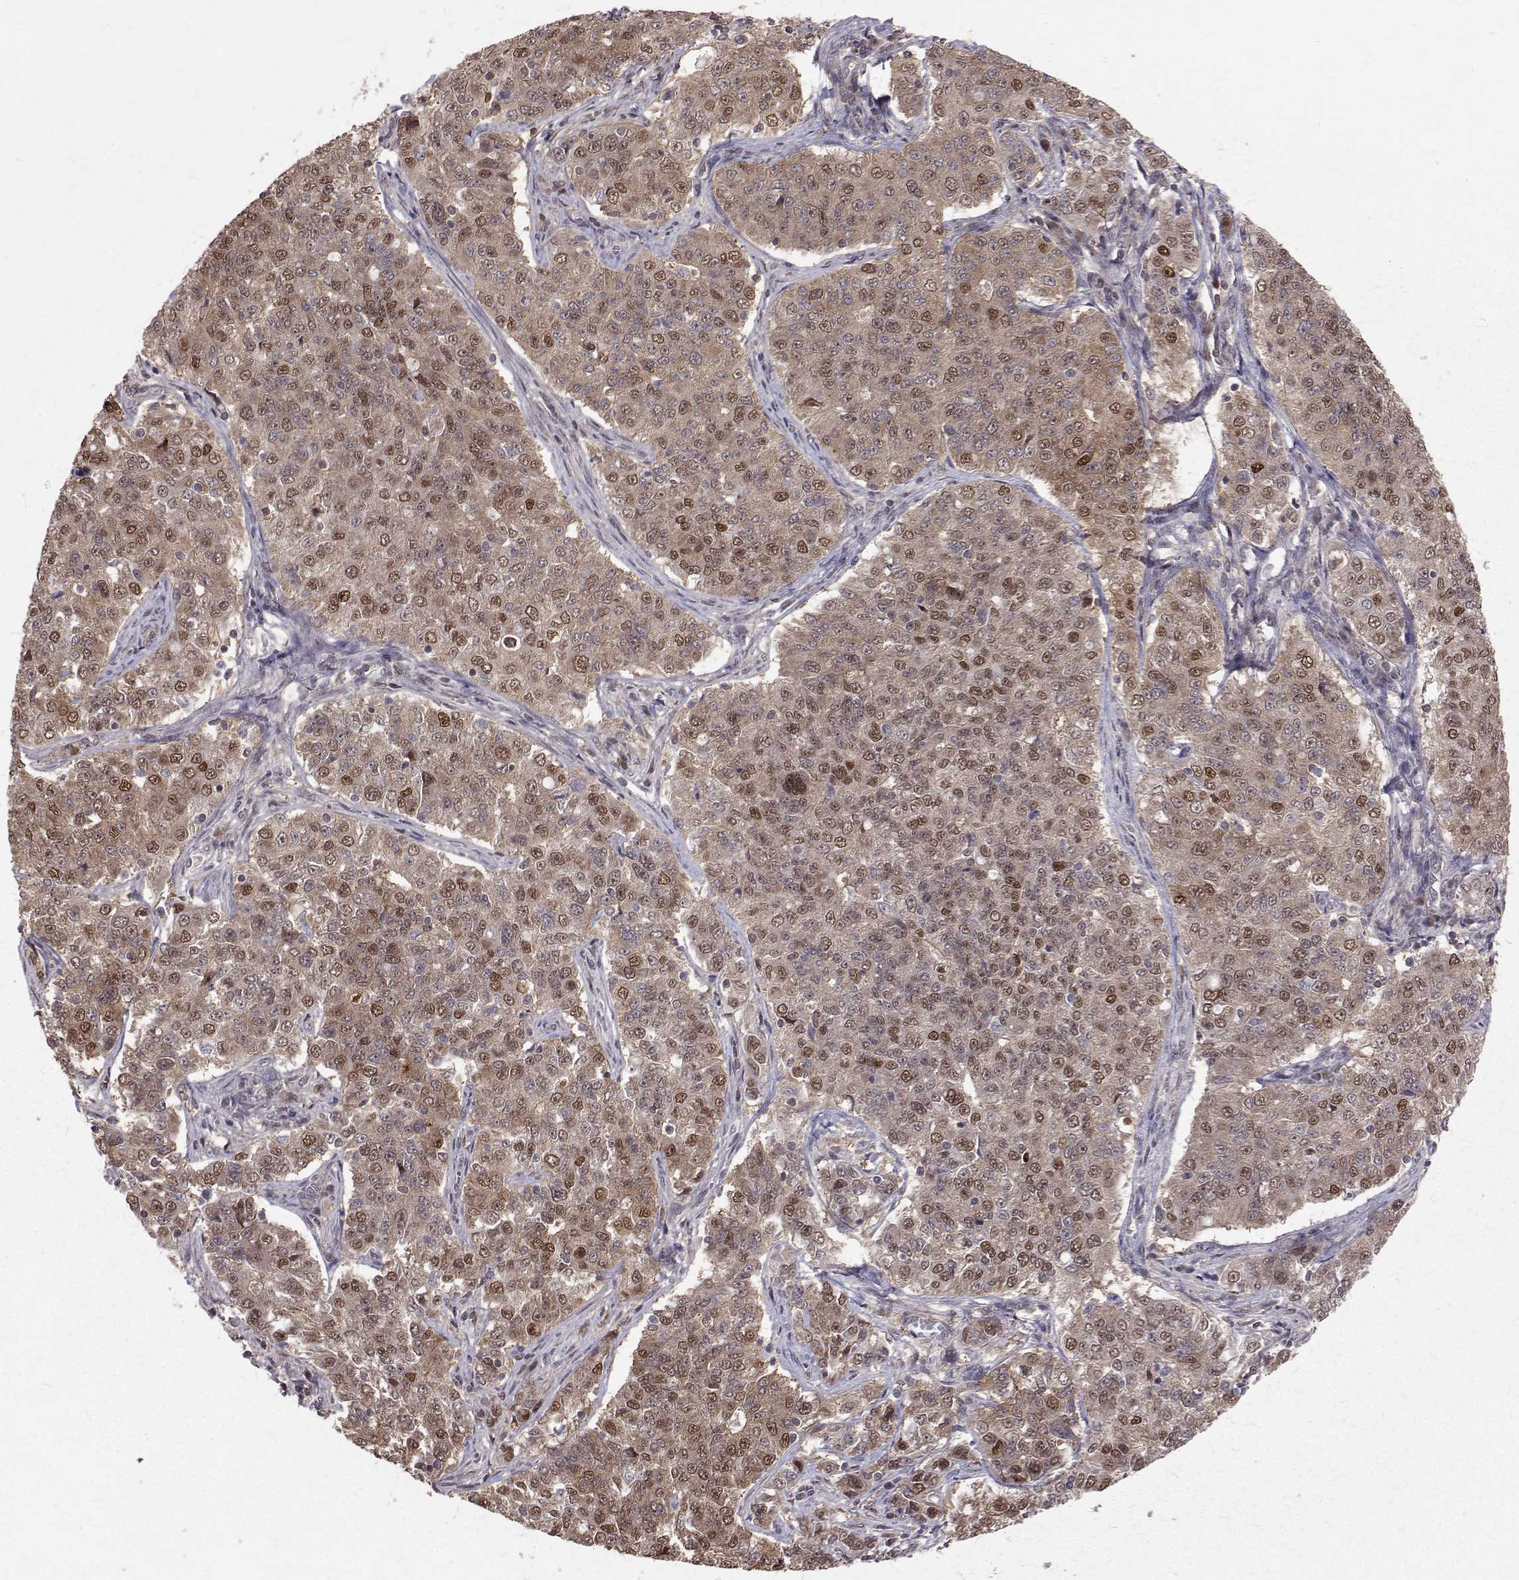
{"staining": {"intensity": "moderate", "quantity": ">75%", "location": "cytoplasmic/membranous,nuclear"}, "tissue": "endometrial cancer", "cell_type": "Tumor cells", "image_type": "cancer", "snomed": [{"axis": "morphology", "description": "Adenocarcinoma, NOS"}, {"axis": "topography", "description": "Endometrium"}], "caption": "Endometrial cancer (adenocarcinoma) stained for a protein exhibits moderate cytoplasmic/membranous and nuclear positivity in tumor cells.", "gene": "NIF3L1", "patient": {"sex": "female", "age": 43}}